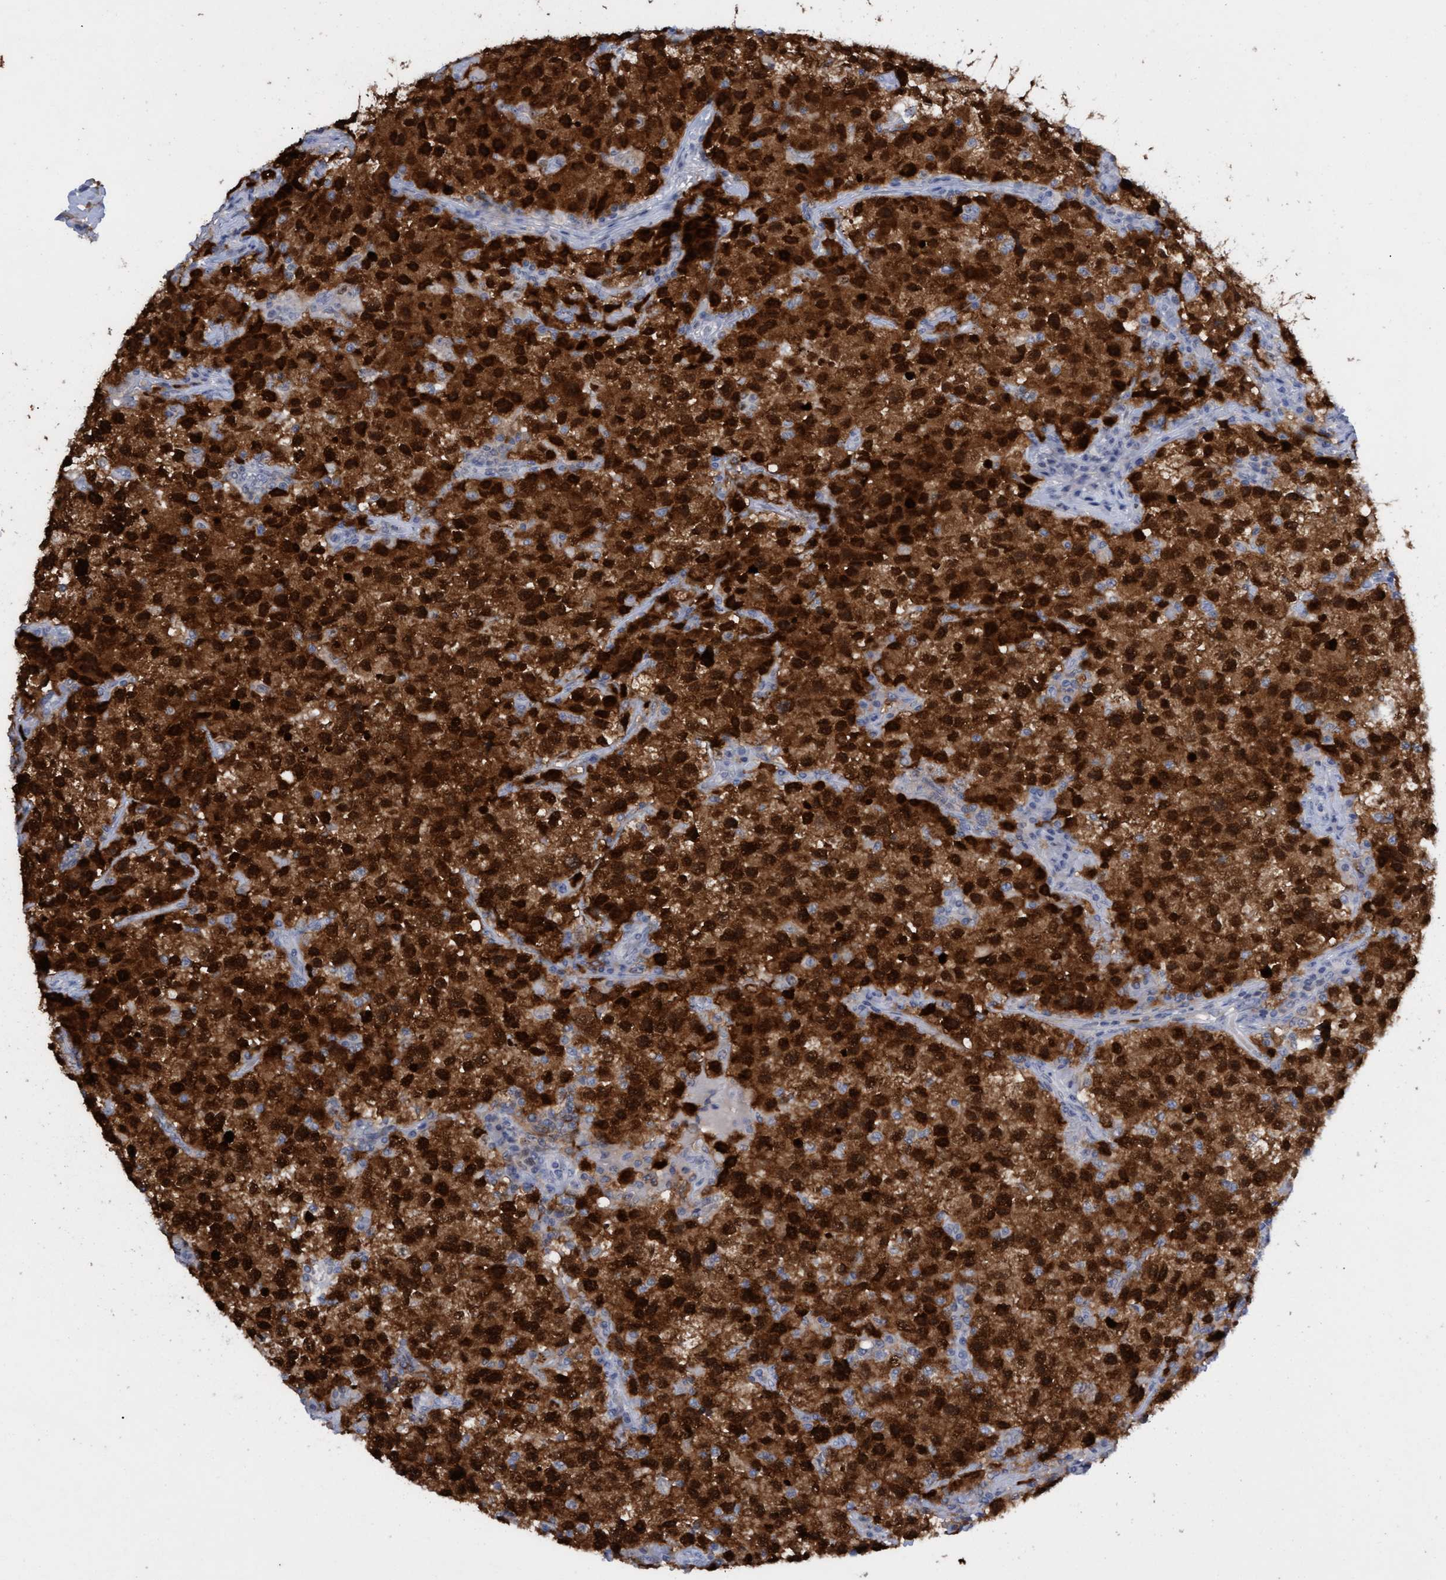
{"staining": {"intensity": "strong", "quantity": ">75%", "location": "cytoplasmic/membranous,nuclear"}, "tissue": "testis cancer", "cell_type": "Tumor cells", "image_type": "cancer", "snomed": [{"axis": "morphology", "description": "Seminoma, NOS"}, {"axis": "topography", "description": "Testis"}], "caption": "Testis cancer (seminoma) was stained to show a protein in brown. There is high levels of strong cytoplasmic/membranous and nuclear positivity in about >75% of tumor cells. (brown staining indicates protein expression, while blue staining denotes nuclei).", "gene": "PINX1", "patient": {"sex": "male", "age": 22}}